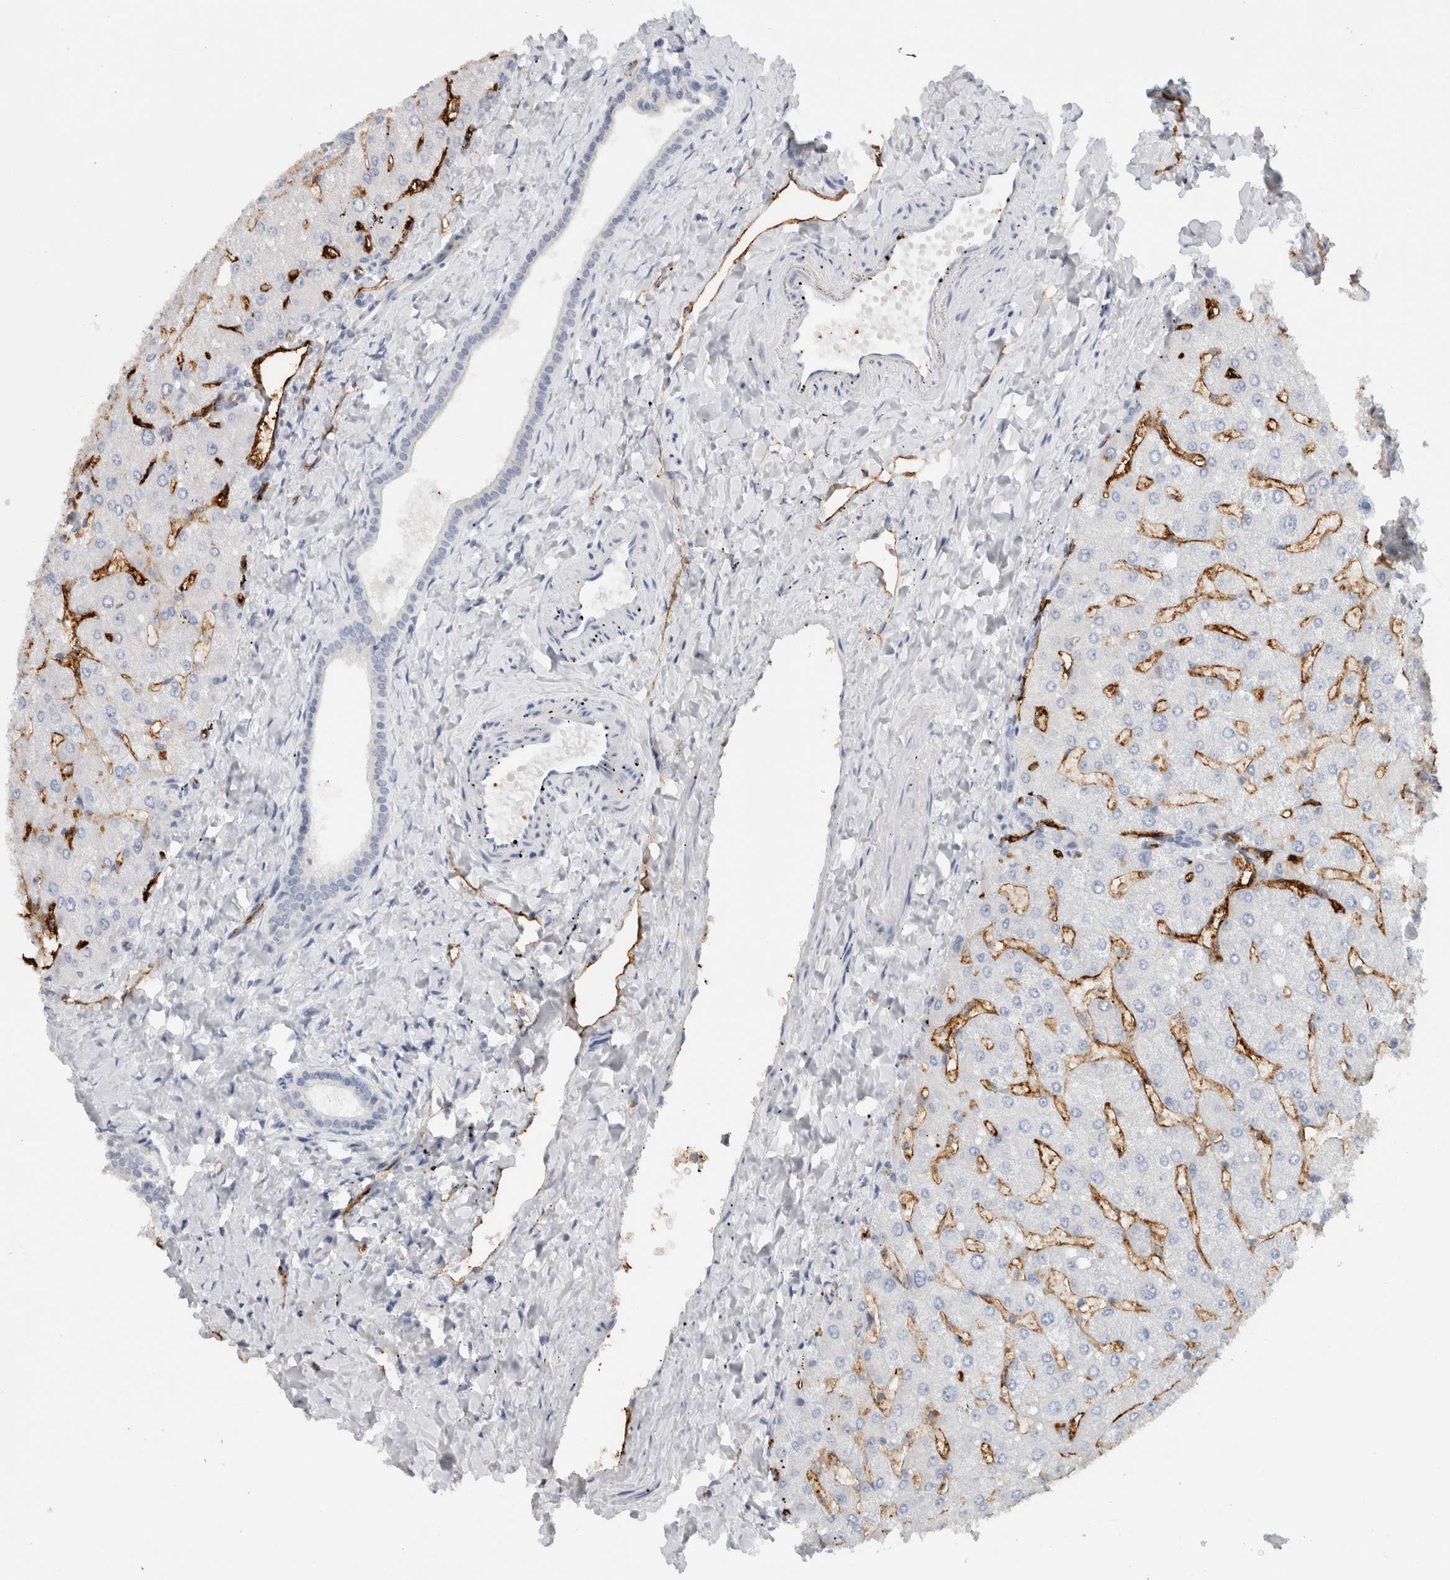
{"staining": {"intensity": "negative", "quantity": "none", "location": "none"}, "tissue": "liver", "cell_type": "Cholangiocytes", "image_type": "normal", "snomed": [{"axis": "morphology", "description": "Normal tissue, NOS"}, {"axis": "topography", "description": "Liver"}], "caption": "A histopathology image of human liver is negative for staining in cholangiocytes. The staining is performed using DAB (3,3'-diaminobenzidine) brown chromogen with nuclei counter-stained in using hematoxylin.", "gene": "CD36", "patient": {"sex": "male", "age": 55}}